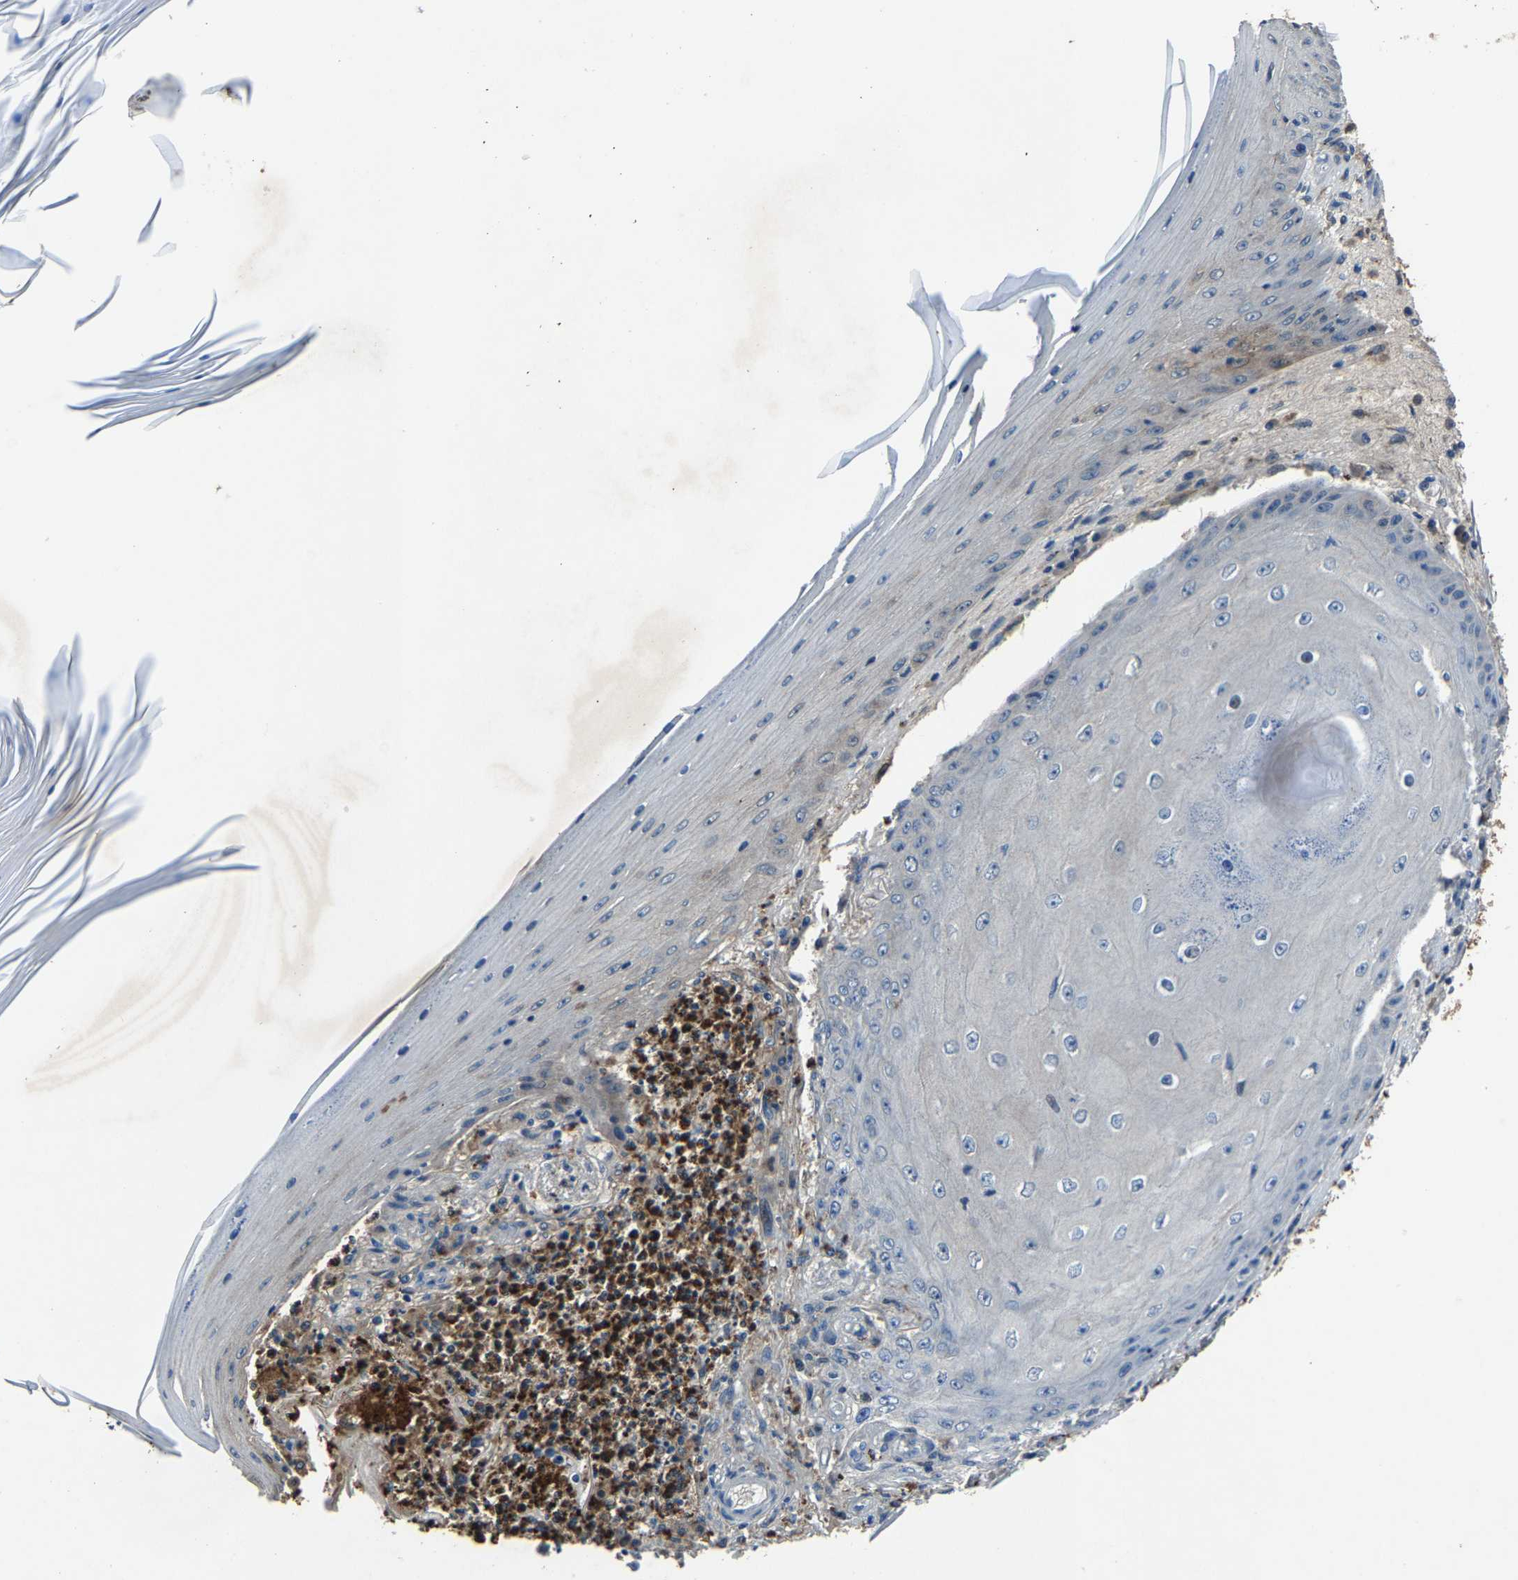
{"staining": {"intensity": "negative", "quantity": "none", "location": "none"}, "tissue": "skin cancer", "cell_type": "Tumor cells", "image_type": "cancer", "snomed": [{"axis": "morphology", "description": "Squamous cell carcinoma, NOS"}, {"axis": "topography", "description": "Skin"}], "caption": "Immunohistochemistry of skin cancer exhibits no staining in tumor cells.", "gene": "PCNX2", "patient": {"sex": "female", "age": 73}}